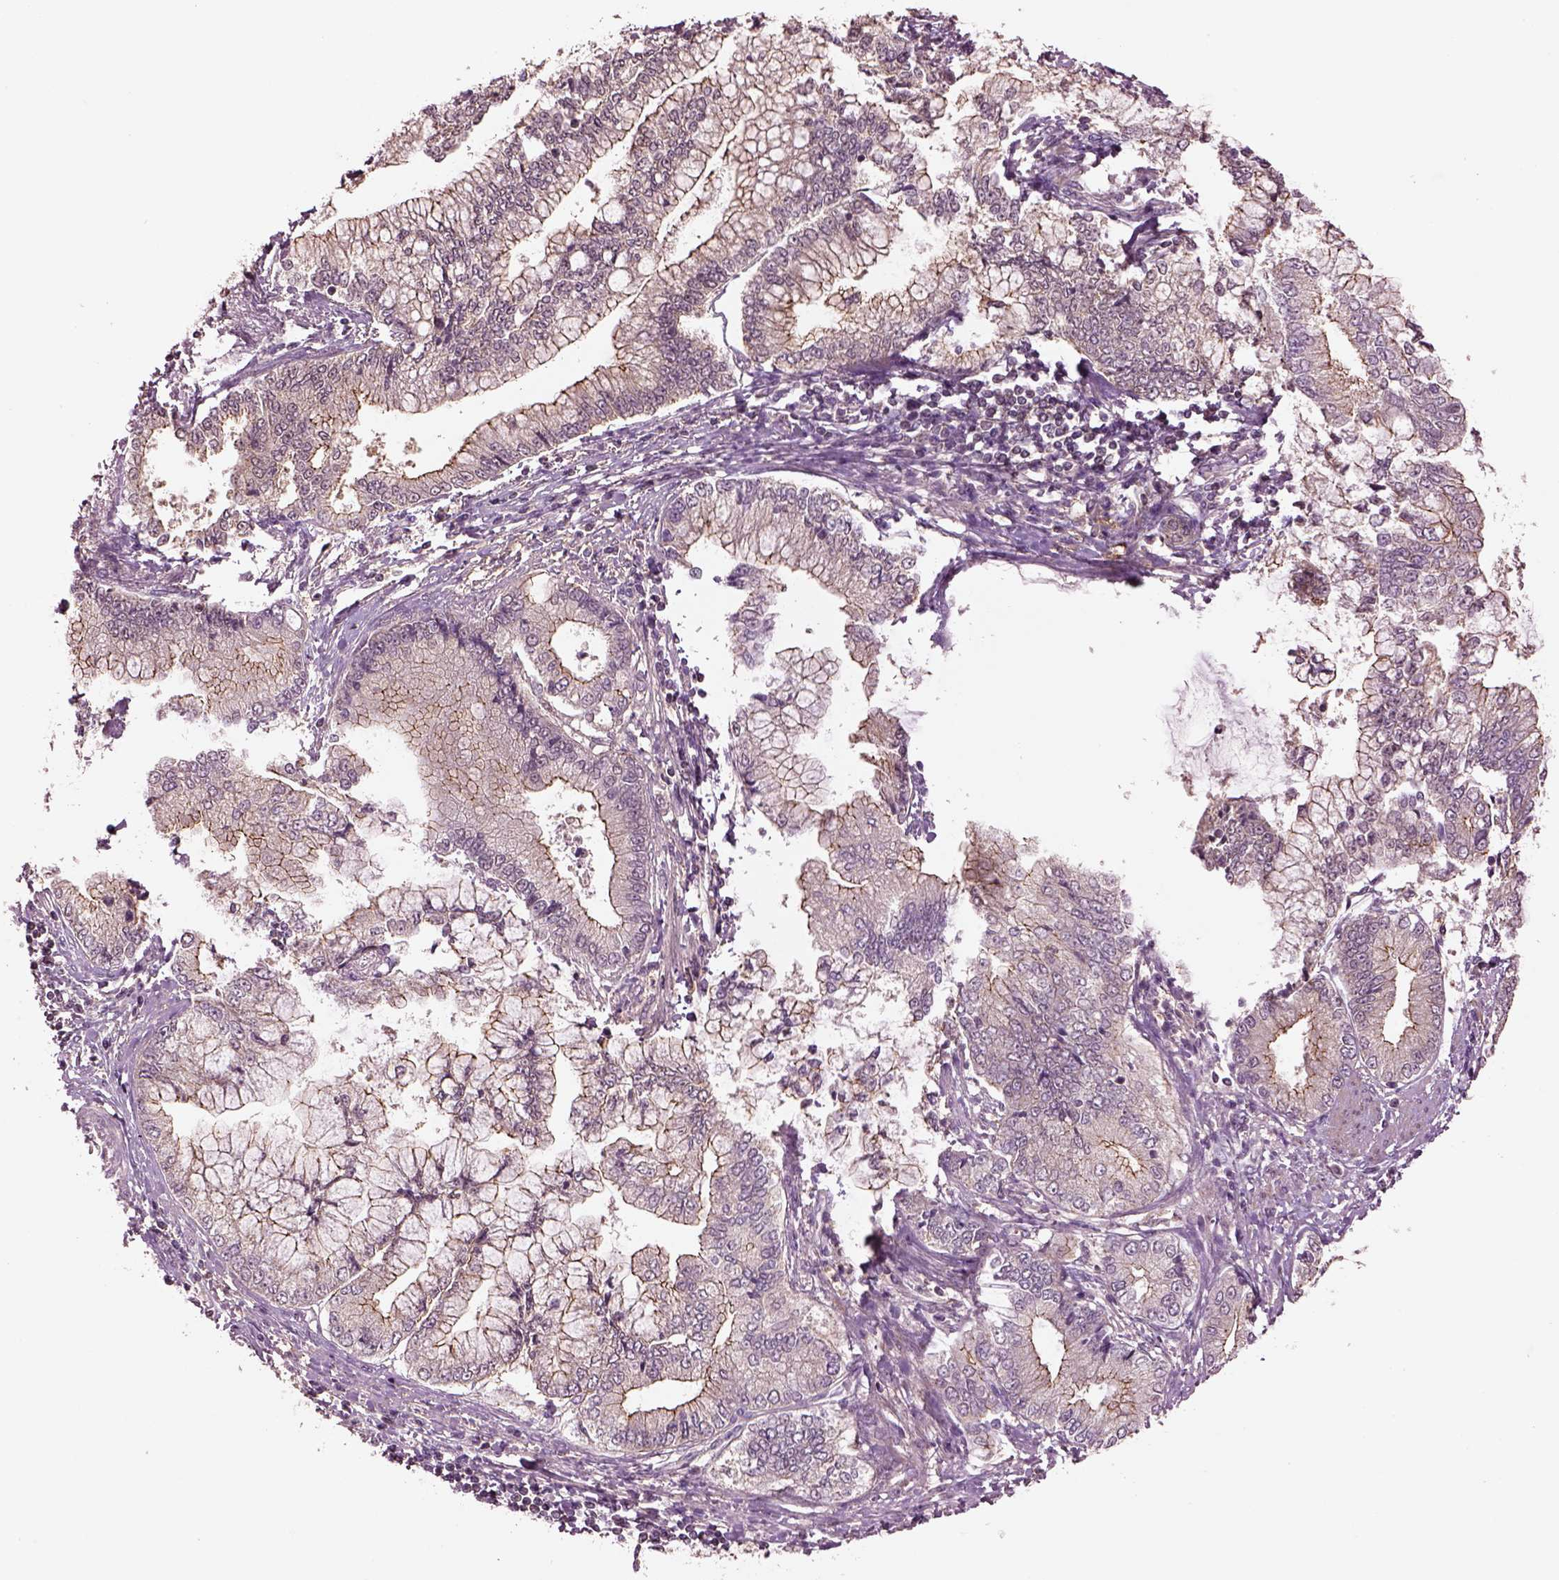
{"staining": {"intensity": "weak", "quantity": "25%-75%", "location": "cytoplasmic/membranous"}, "tissue": "stomach cancer", "cell_type": "Tumor cells", "image_type": "cancer", "snomed": [{"axis": "morphology", "description": "Adenocarcinoma, NOS"}, {"axis": "topography", "description": "Stomach, upper"}], "caption": "High-power microscopy captured an IHC image of adenocarcinoma (stomach), revealing weak cytoplasmic/membranous positivity in approximately 25%-75% of tumor cells.", "gene": "MTHFS", "patient": {"sex": "female", "age": 74}}